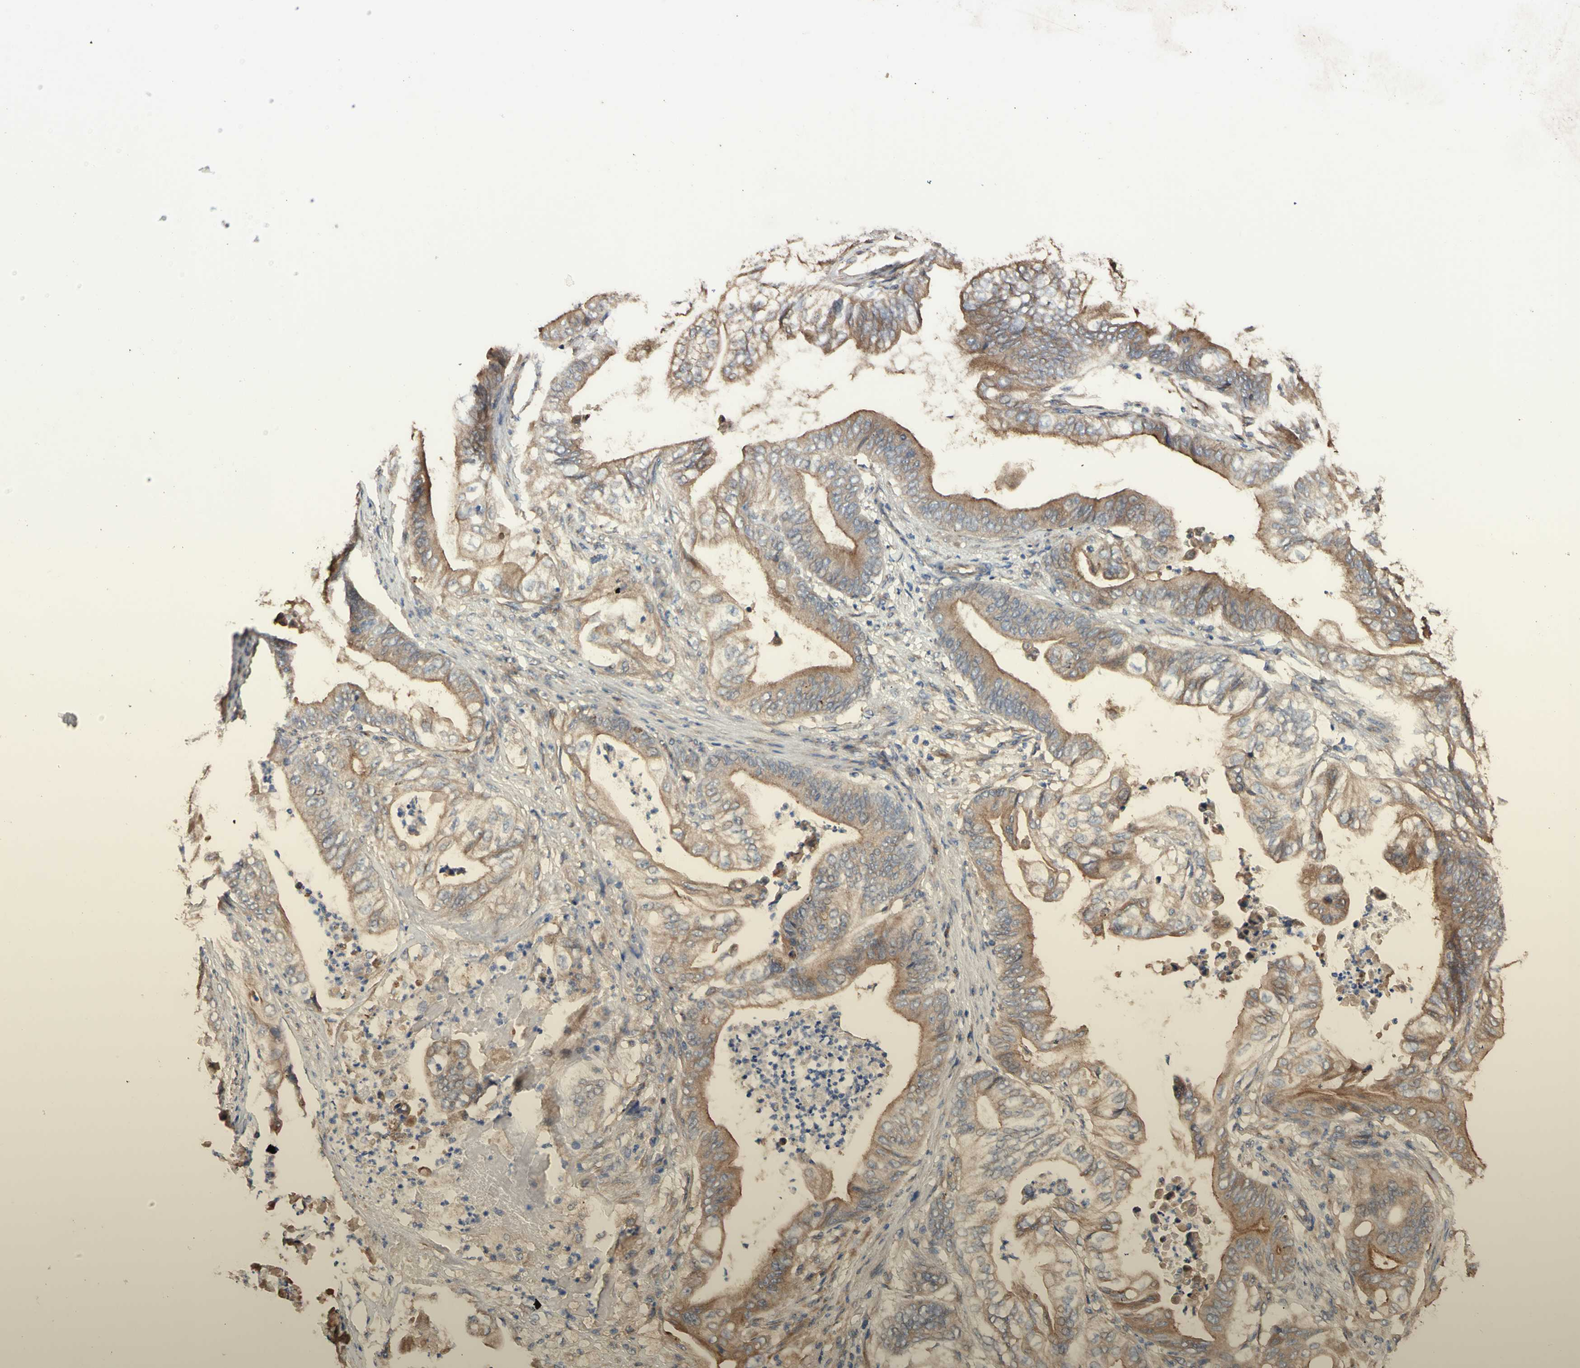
{"staining": {"intensity": "moderate", "quantity": ">75%", "location": "cytoplasmic/membranous"}, "tissue": "stomach cancer", "cell_type": "Tumor cells", "image_type": "cancer", "snomed": [{"axis": "morphology", "description": "Adenocarcinoma, NOS"}, {"axis": "topography", "description": "Stomach"}], "caption": "Adenocarcinoma (stomach) stained with immunohistochemistry (IHC) reveals moderate cytoplasmic/membranous positivity in about >75% of tumor cells.", "gene": "NECTIN3", "patient": {"sex": "female", "age": 73}}